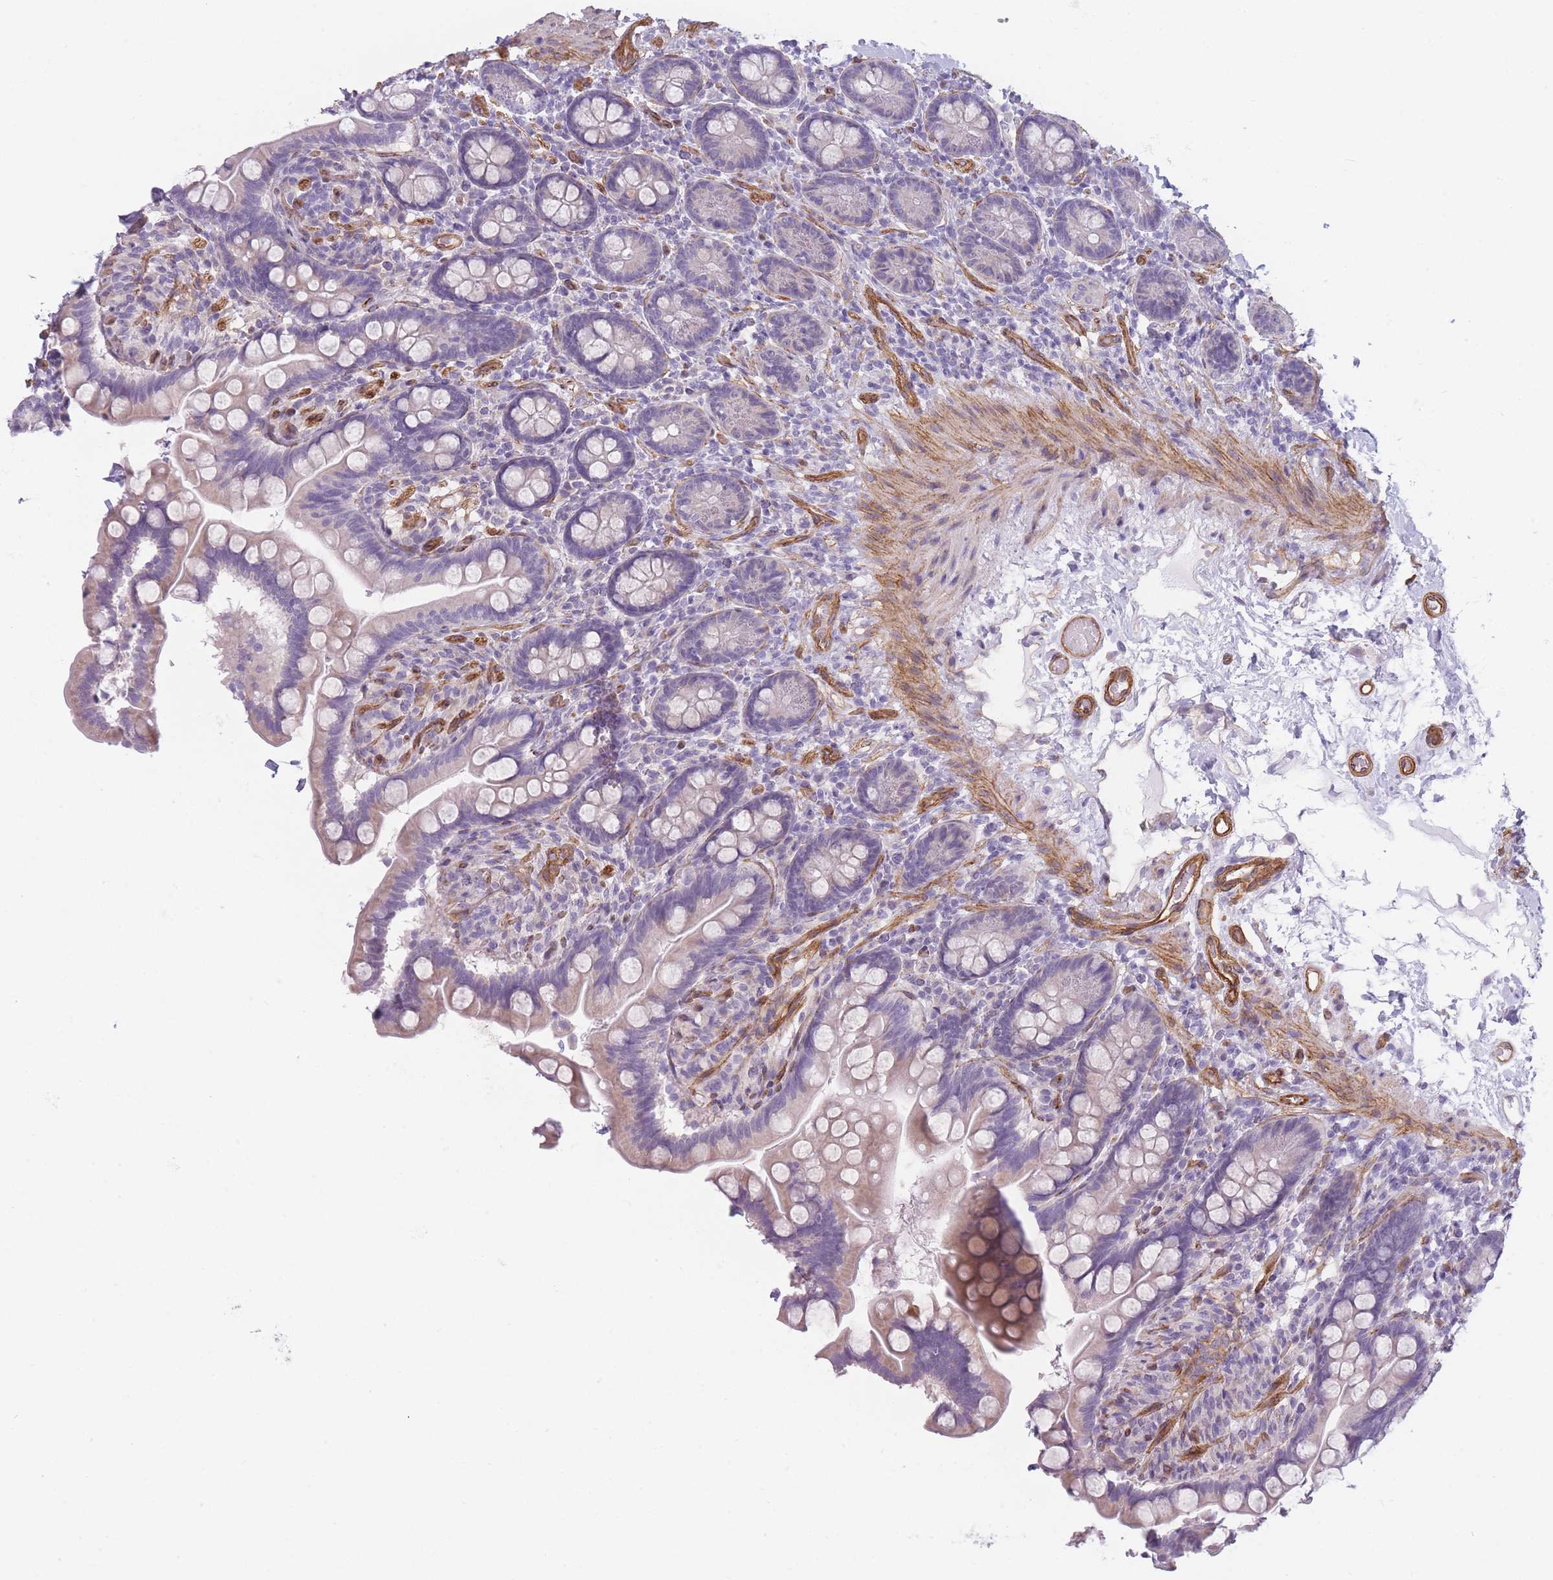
{"staining": {"intensity": "weak", "quantity": "<25%", "location": "cytoplasmic/membranous"}, "tissue": "small intestine", "cell_type": "Glandular cells", "image_type": "normal", "snomed": [{"axis": "morphology", "description": "Normal tissue, NOS"}, {"axis": "topography", "description": "Small intestine"}], "caption": "A photomicrograph of small intestine stained for a protein shows no brown staining in glandular cells.", "gene": "OR6B2", "patient": {"sex": "female", "age": 64}}